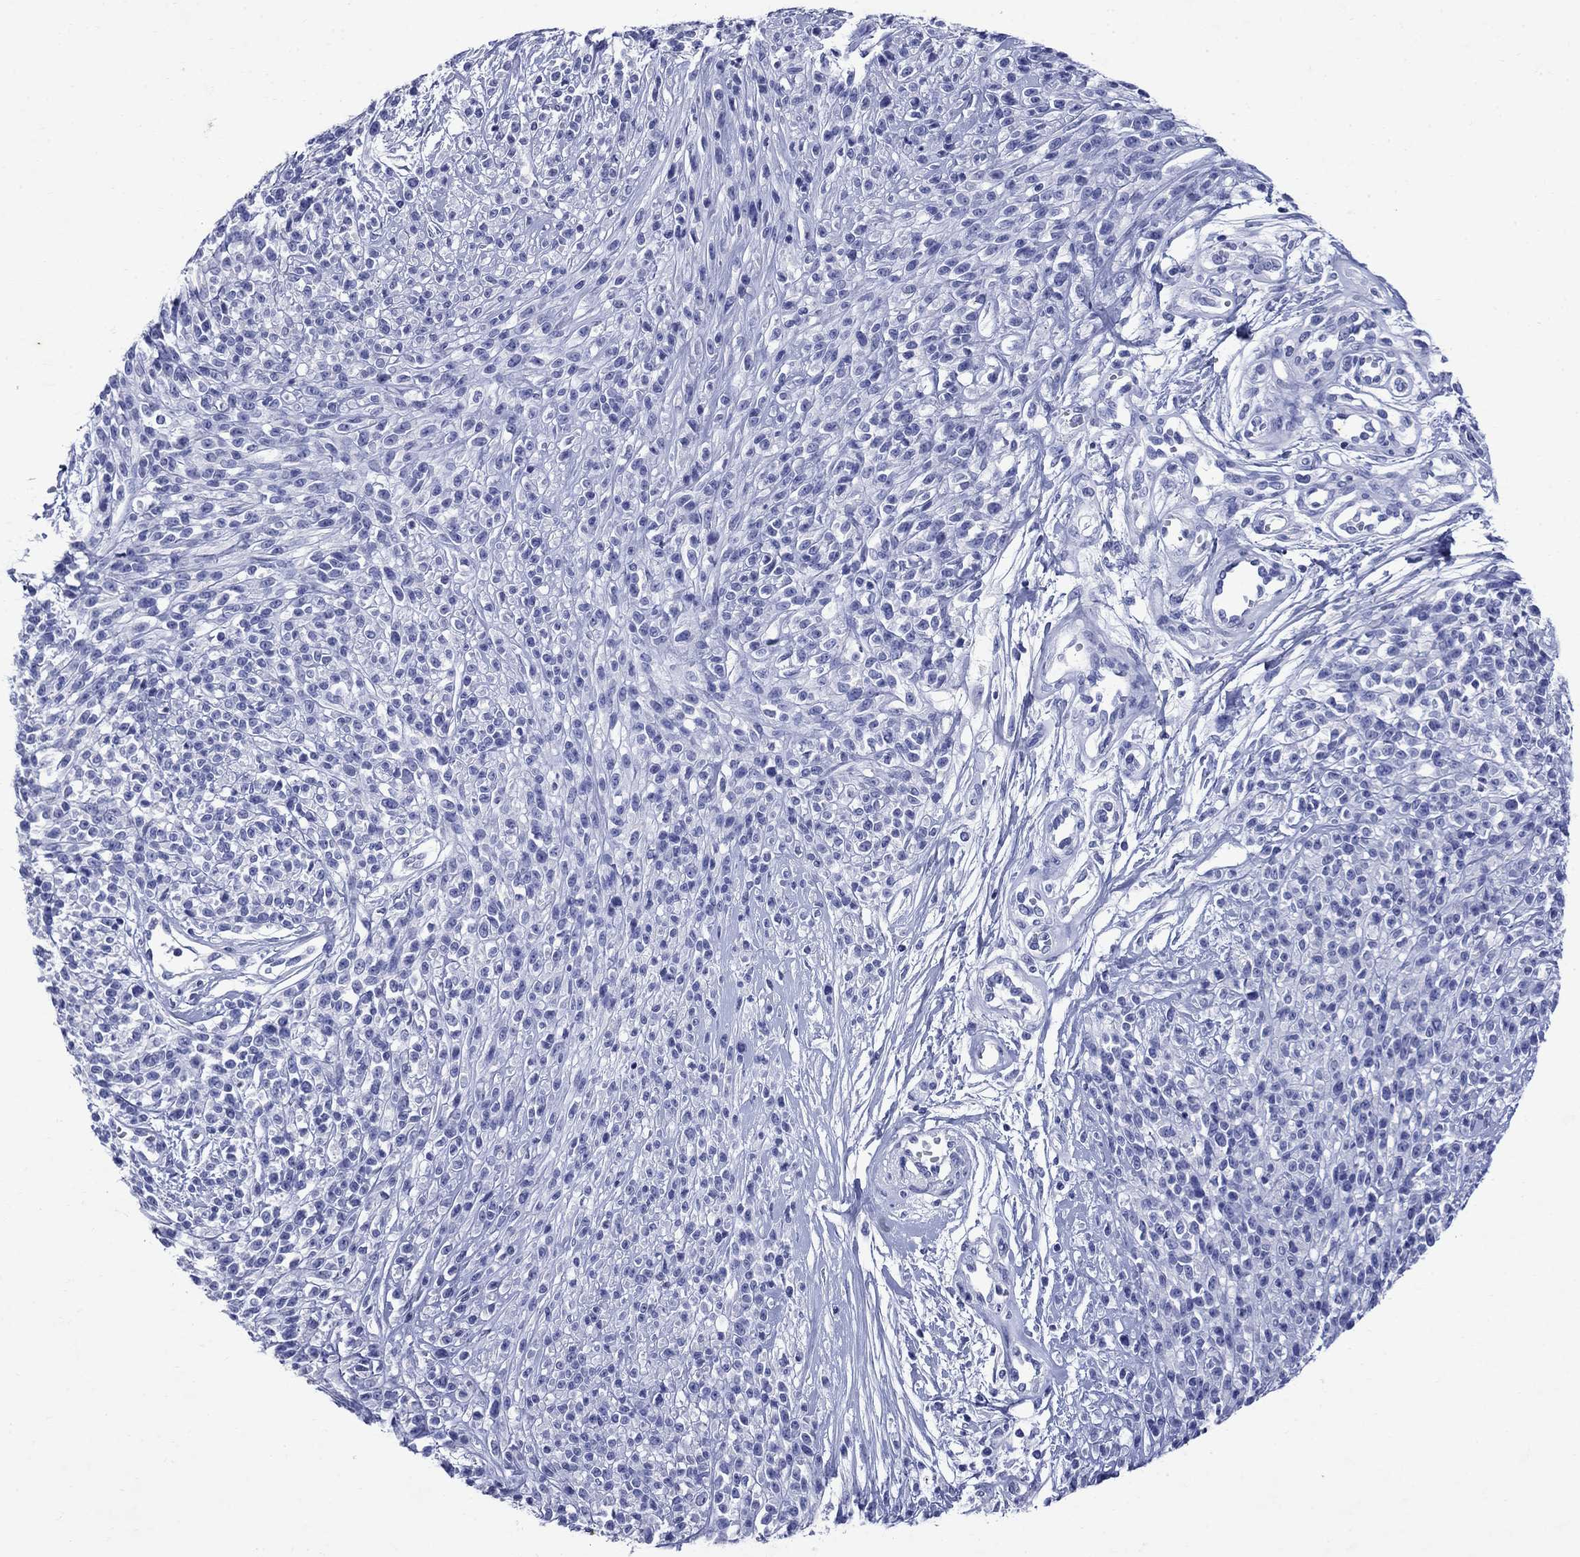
{"staining": {"intensity": "negative", "quantity": "none", "location": "none"}, "tissue": "melanoma", "cell_type": "Tumor cells", "image_type": "cancer", "snomed": [{"axis": "morphology", "description": "Malignant melanoma, NOS"}, {"axis": "topography", "description": "Skin"}, {"axis": "topography", "description": "Skin of trunk"}], "caption": "The immunohistochemistry photomicrograph has no significant positivity in tumor cells of melanoma tissue. (DAB (3,3'-diaminobenzidine) immunohistochemistry (IHC) visualized using brightfield microscopy, high magnification).", "gene": "CD1A", "patient": {"sex": "male", "age": 74}}